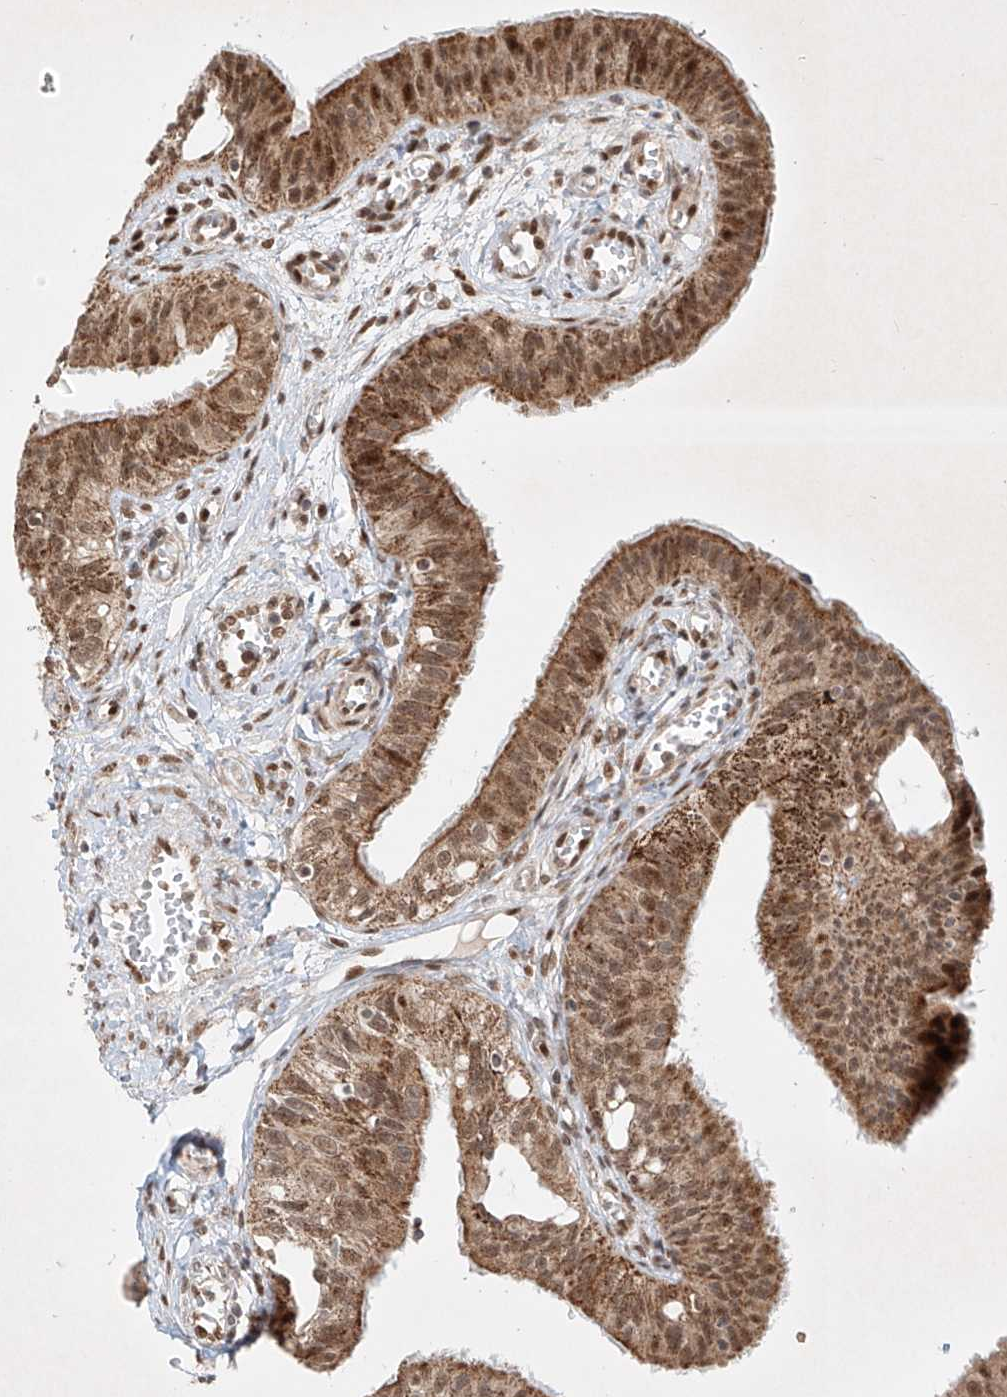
{"staining": {"intensity": "moderate", "quantity": ">75%", "location": "cytoplasmic/membranous,nuclear"}, "tissue": "fallopian tube", "cell_type": "Glandular cells", "image_type": "normal", "snomed": [{"axis": "morphology", "description": "Normal tissue, NOS"}, {"axis": "topography", "description": "Fallopian tube"}, {"axis": "topography", "description": "Ovary"}], "caption": "IHC photomicrograph of unremarkable fallopian tube stained for a protein (brown), which demonstrates medium levels of moderate cytoplasmic/membranous,nuclear positivity in about >75% of glandular cells.", "gene": "EPG5", "patient": {"sex": "female", "age": 42}}